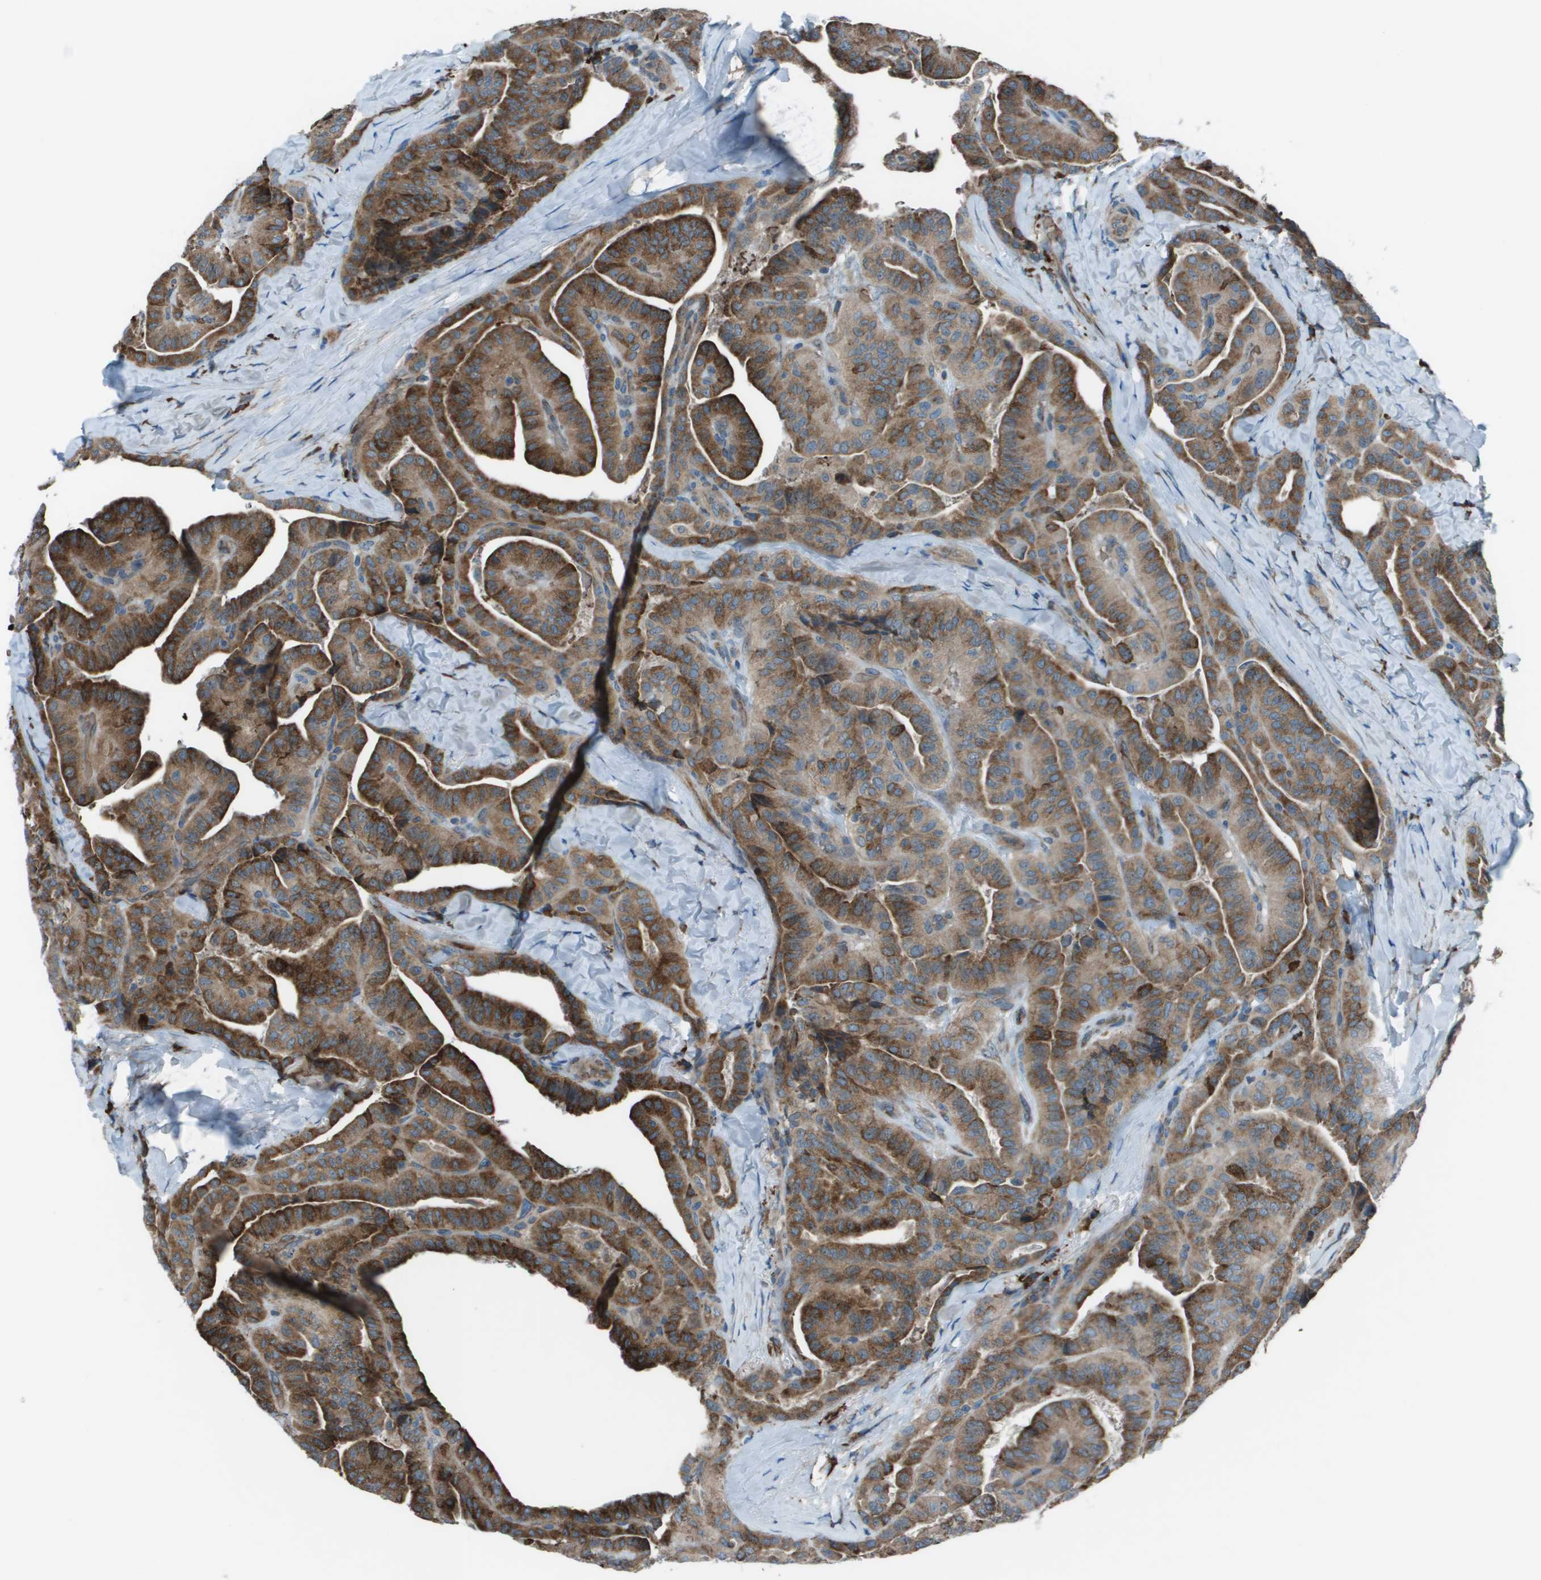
{"staining": {"intensity": "strong", "quantity": ">75%", "location": "cytoplasmic/membranous"}, "tissue": "thyroid cancer", "cell_type": "Tumor cells", "image_type": "cancer", "snomed": [{"axis": "morphology", "description": "Papillary adenocarcinoma, NOS"}, {"axis": "topography", "description": "Thyroid gland"}], "caption": "There is high levels of strong cytoplasmic/membranous expression in tumor cells of papillary adenocarcinoma (thyroid), as demonstrated by immunohistochemical staining (brown color).", "gene": "UTS2", "patient": {"sex": "male", "age": 77}}